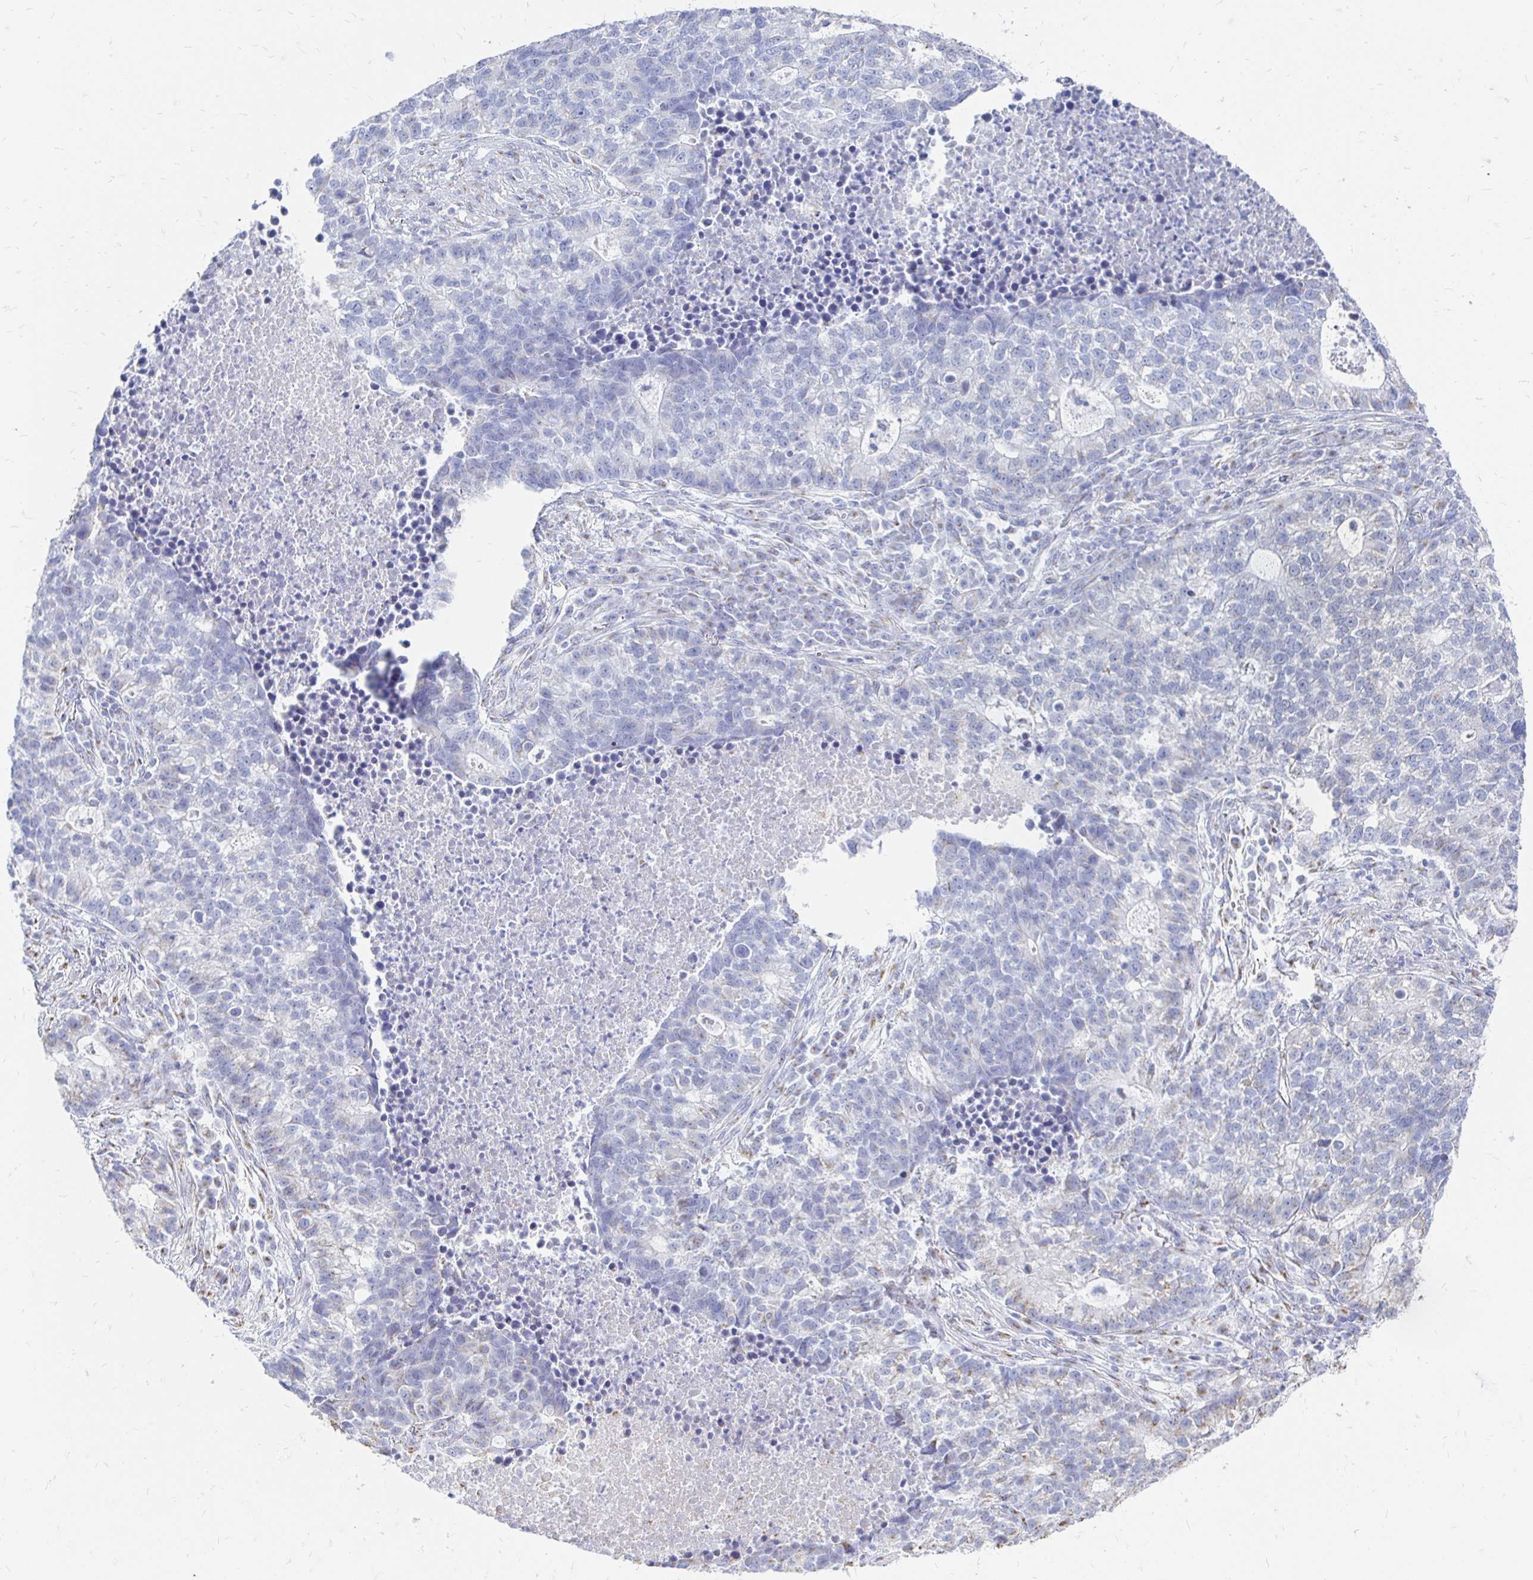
{"staining": {"intensity": "negative", "quantity": "none", "location": "none"}, "tissue": "lung cancer", "cell_type": "Tumor cells", "image_type": "cancer", "snomed": [{"axis": "morphology", "description": "Adenocarcinoma, NOS"}, {"axis": "topography", "description": "Lung"}], "caption": "Histopathology image shows no protein positivity in tumor cells of lung adenocarcinoma tissue.", "gene": "PAGE4", "patient": {"sex": "male", "age": 57}}